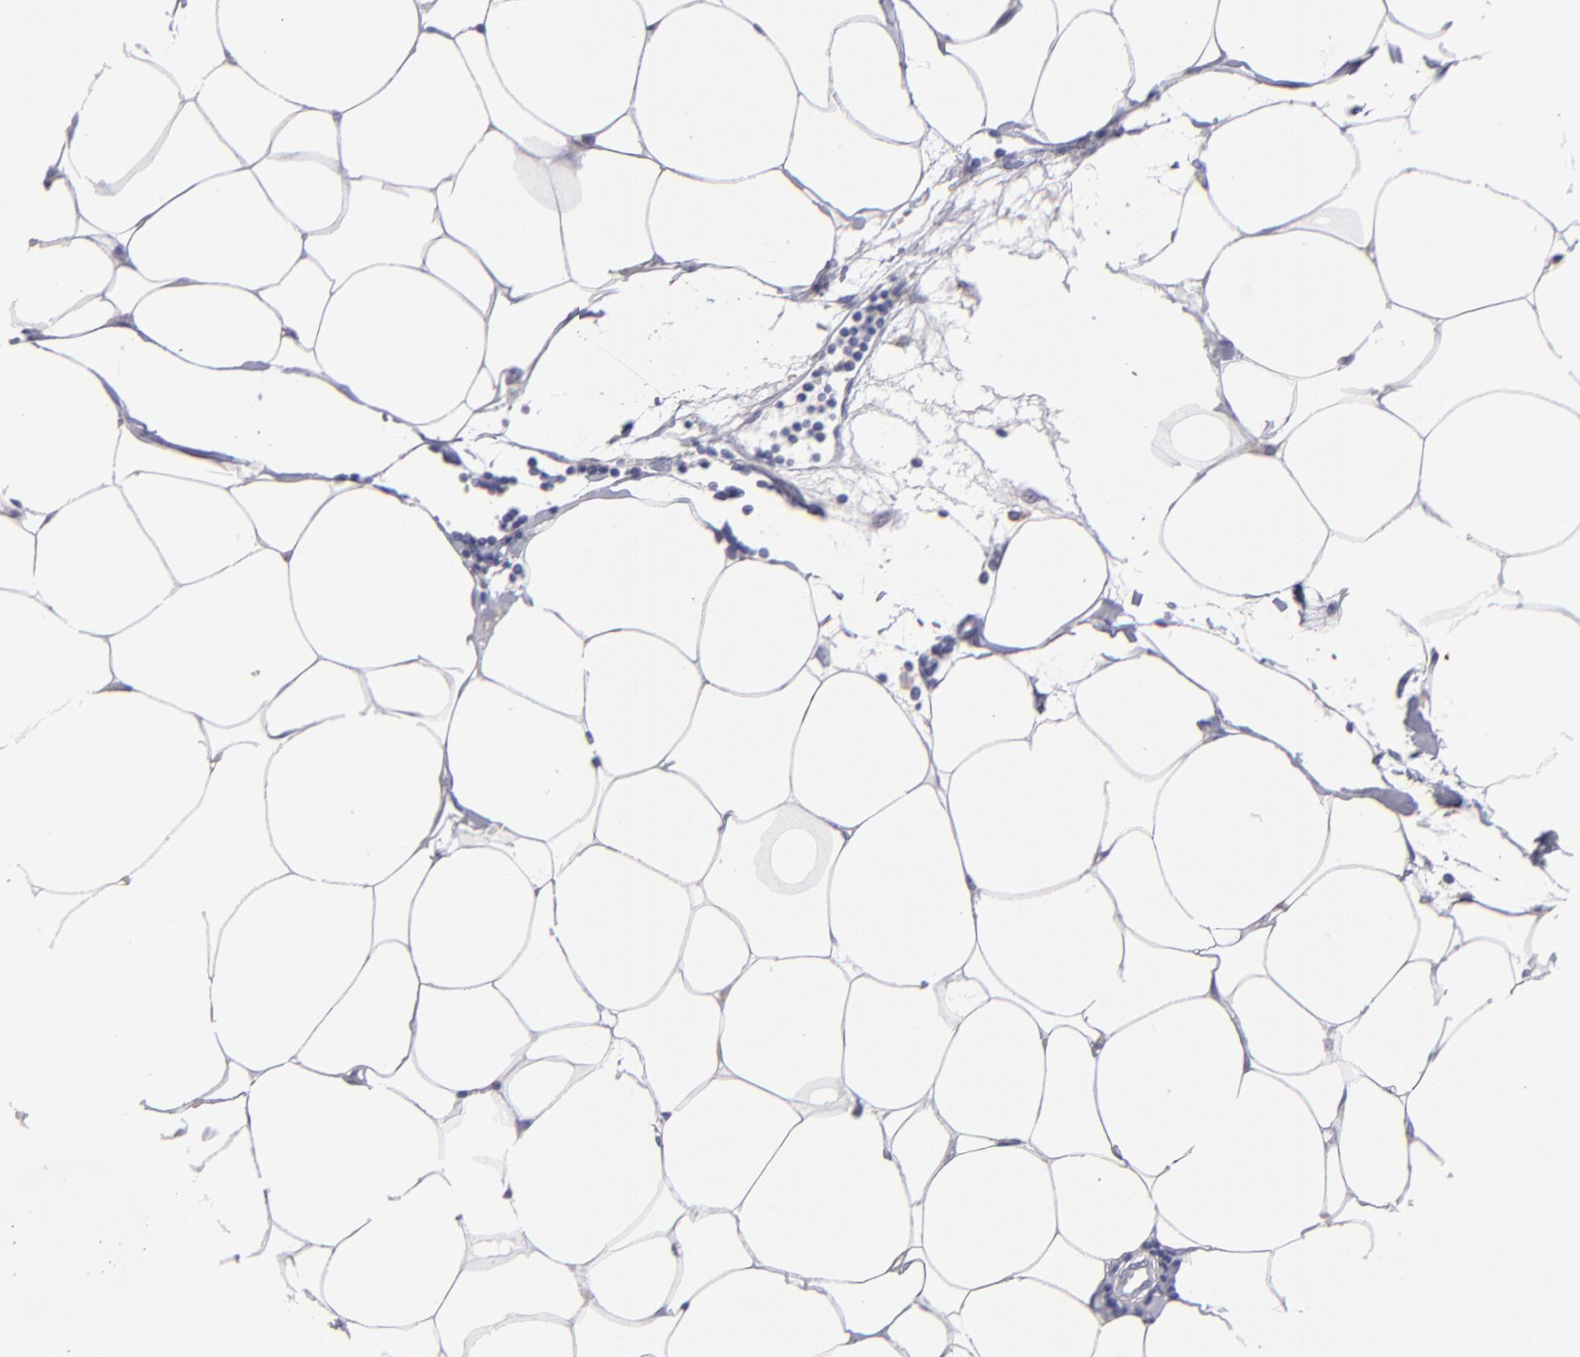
{"staining": {"intensity": "negative", "quantity": "none", "location": "none"}, "tissue": "adipose tissue", "cell_type": "Adipocytes", "image_type": "normal", "snomed": [{"axis": "morphology", "description": "Normal tissue, NOS"}, {"axis": "morphology", "description": "Adenocarcinoma, NOS"}, {"axis": "topography", "description": "Colon"}, {"axis": "topography", "description": "Peripheral nerve tissue"}], "caption": "The image reveals no staining of adipocytes in normal adipose tissue.", "gene": "MB", "patient": {"sex": "male", "age": 14}}